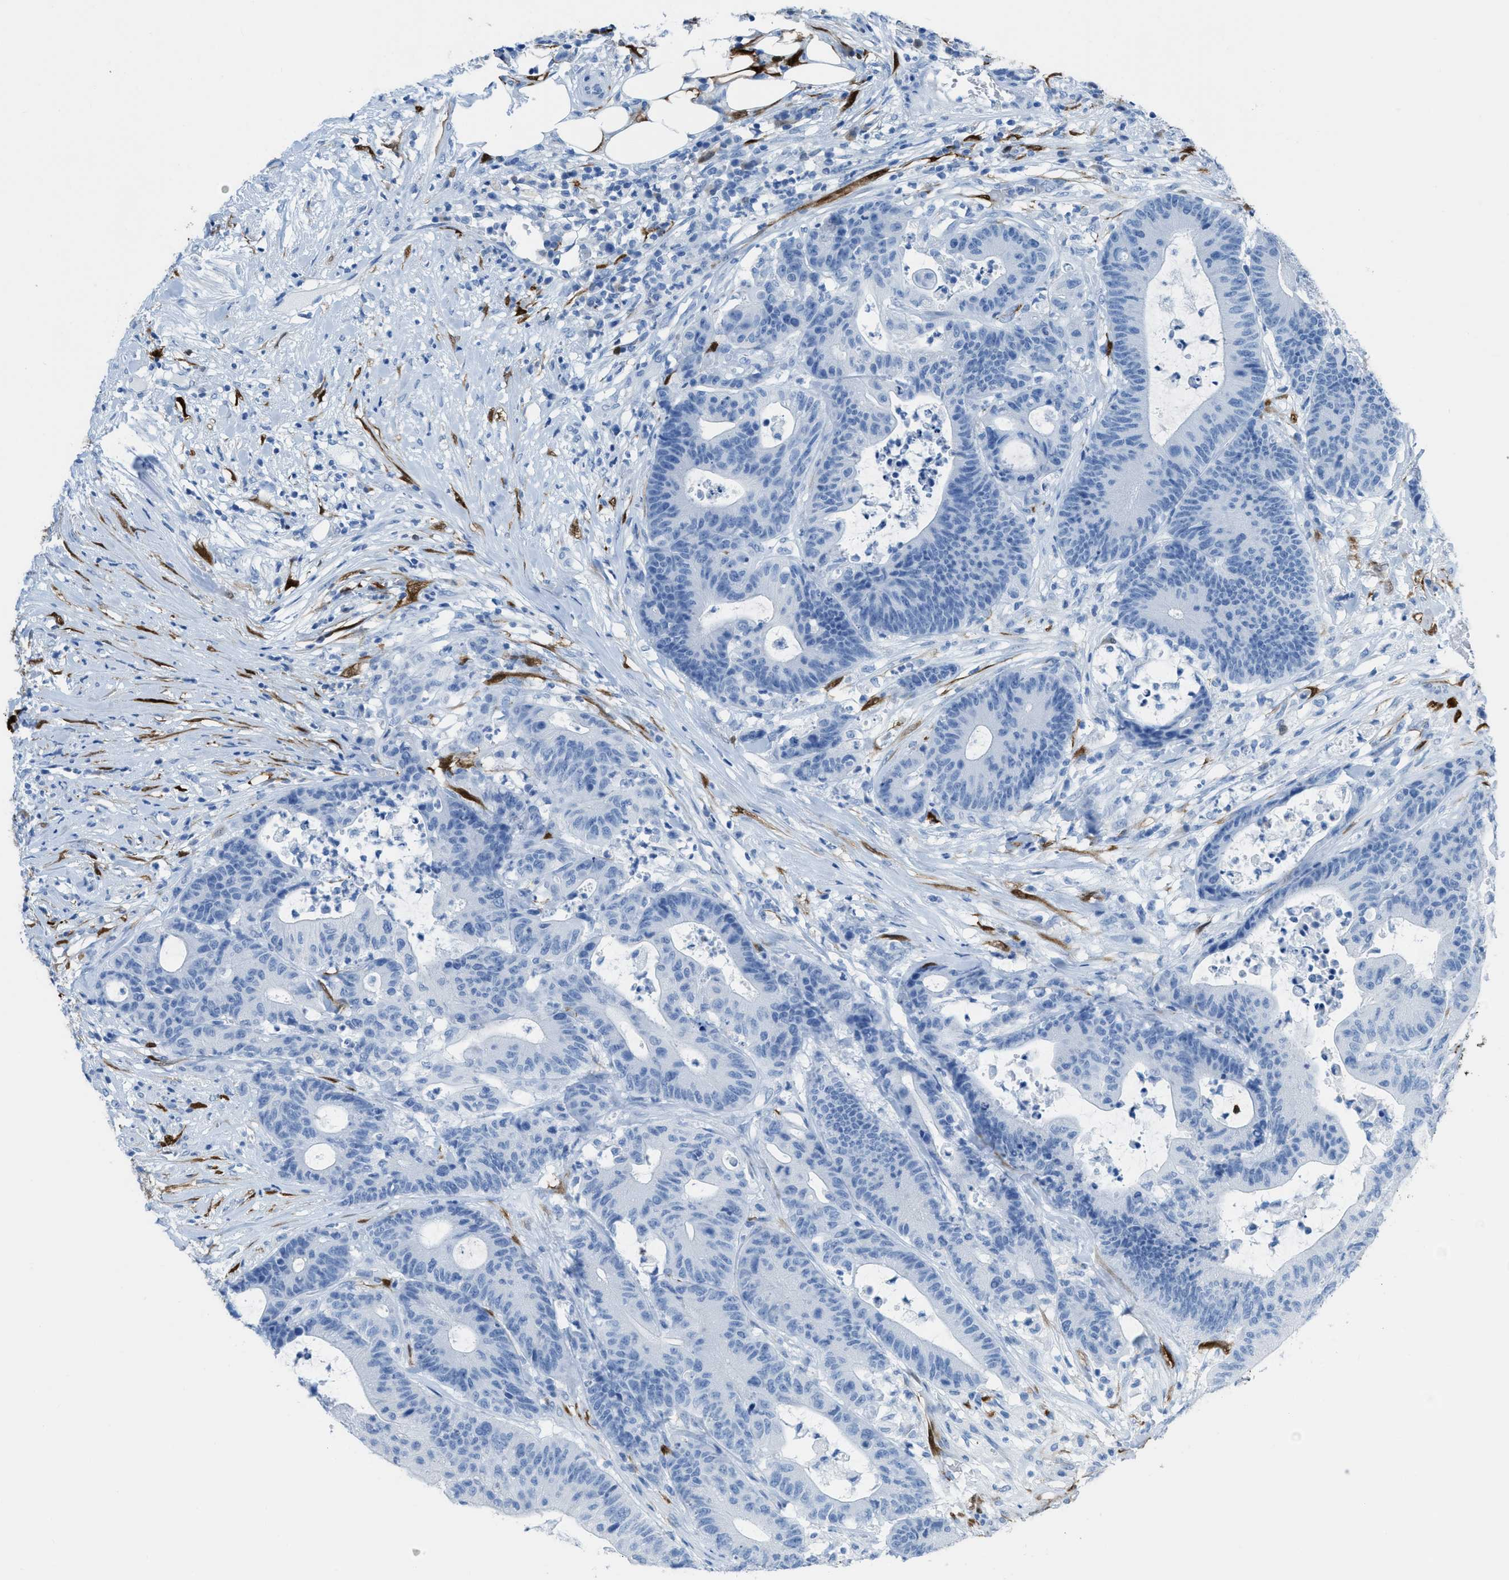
{"staining": {"intensity": "negative", "quantity": "none", "location": "none"}, "tissue": "colorectal cancer", "cell_type": "Tumor cells", "image_type": "cancer", "snomed": [{"axis": "morphology", "description": "Adenocarcinoma, NOS"}, {"axis": "topography", "description": "Colon"}], "caption": "Colorectal cancer (adenocarcinoma) stained for a protein using immunohistochemistry displays no expression tumor cells.", "gene": "CDKN2A", "patient": {"sex": "female", "age": 84}}